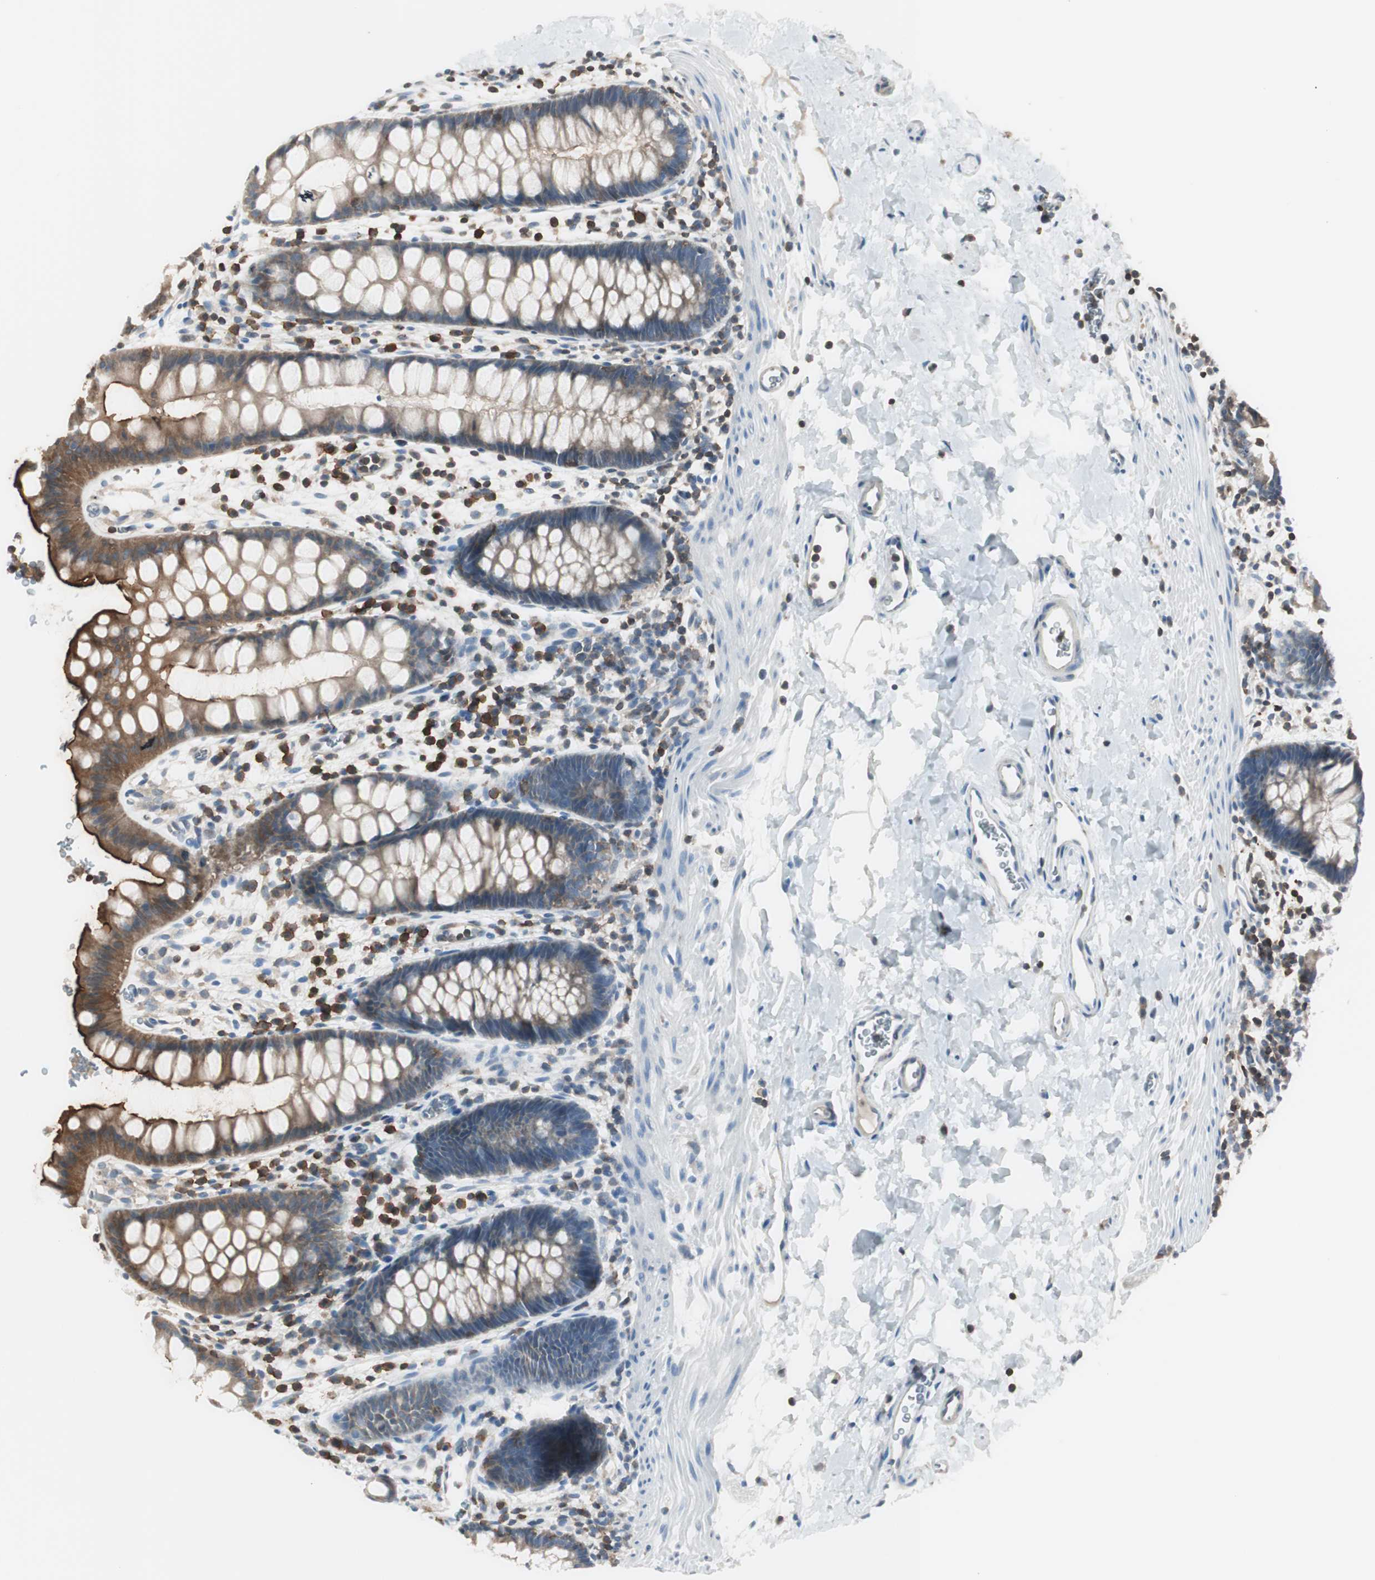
{"staining": {"intensity": "strong", "quantity": "25%-75%", "location": "cytoplasmic/membranous"}, "tissue": "rectum", "cell_type": "Glandular cells", "image_type": "normal", "snomed": [{"axis": "morphology", "description": "Normal tissue, NOS"}, {"axis": "topography", "description": "Rectum"}], "caption": "A photomicrograph of human rectum stained for a protein demonstrates strong cytoplasmic/membranous brown staining in glandular cells.", "gene": "SLC9A3R1", "patient": {"sex": "female", "age": 24}}